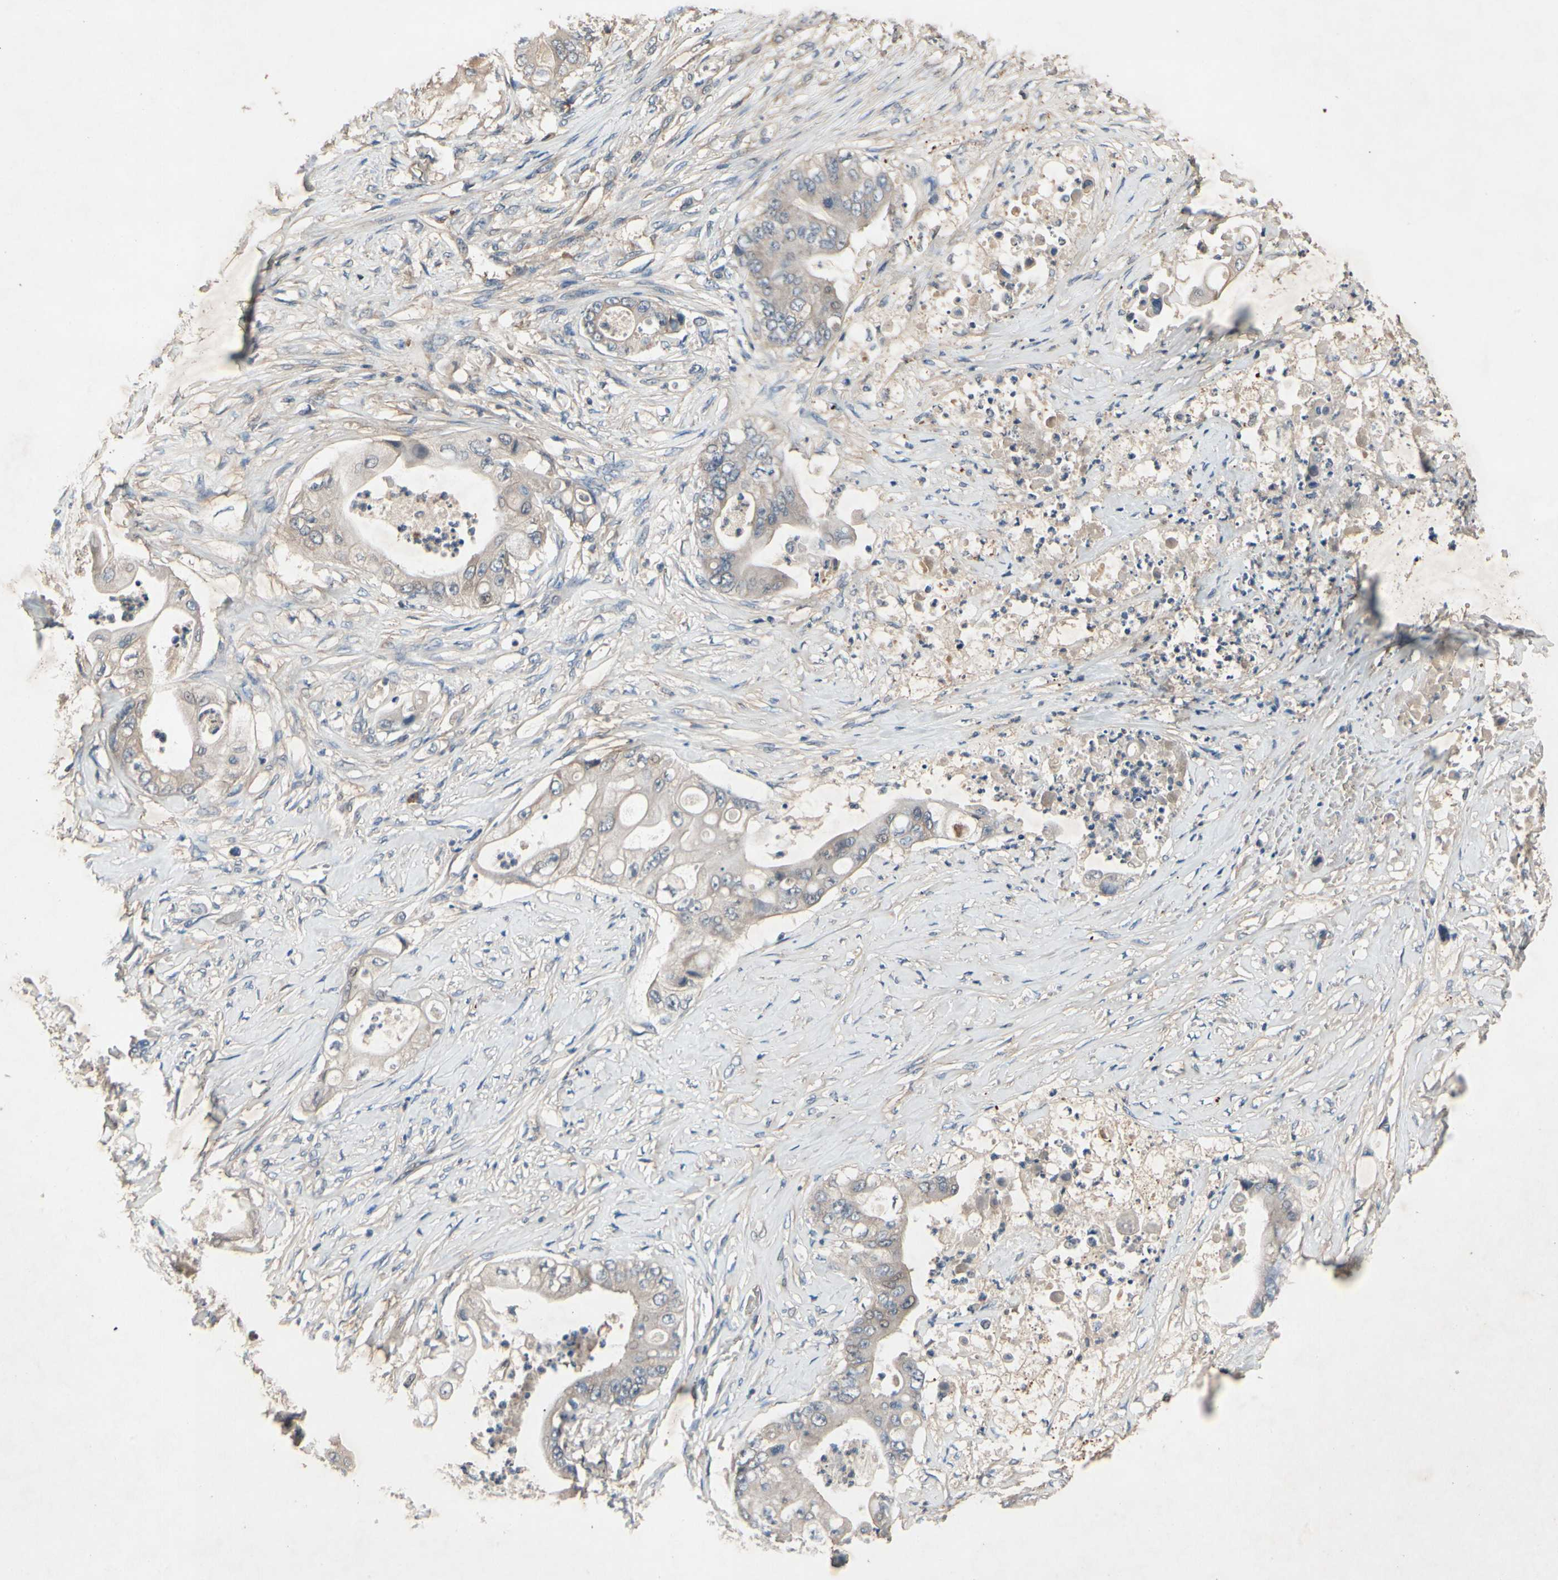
{"staining": {"intensity": "weak", "quantity": "<25%", "location": "cytoplasmic/membranous"}, "tissue": "stomach cancer", "cell_type": "Tumor cells", "image_type": "cancer", "snomed": [{"axis": "morphology", "description": "Adenocarcinoma, NOS"}, {"axis": "topography", "description": "Stomach"}], "caption": "Immunohistochemical staining of human stomach adenocarcinoma exhibits no significant staining in tumor cells.", "gene": "IL1RL1", "patient": {"sex": "female", "age": 73}}